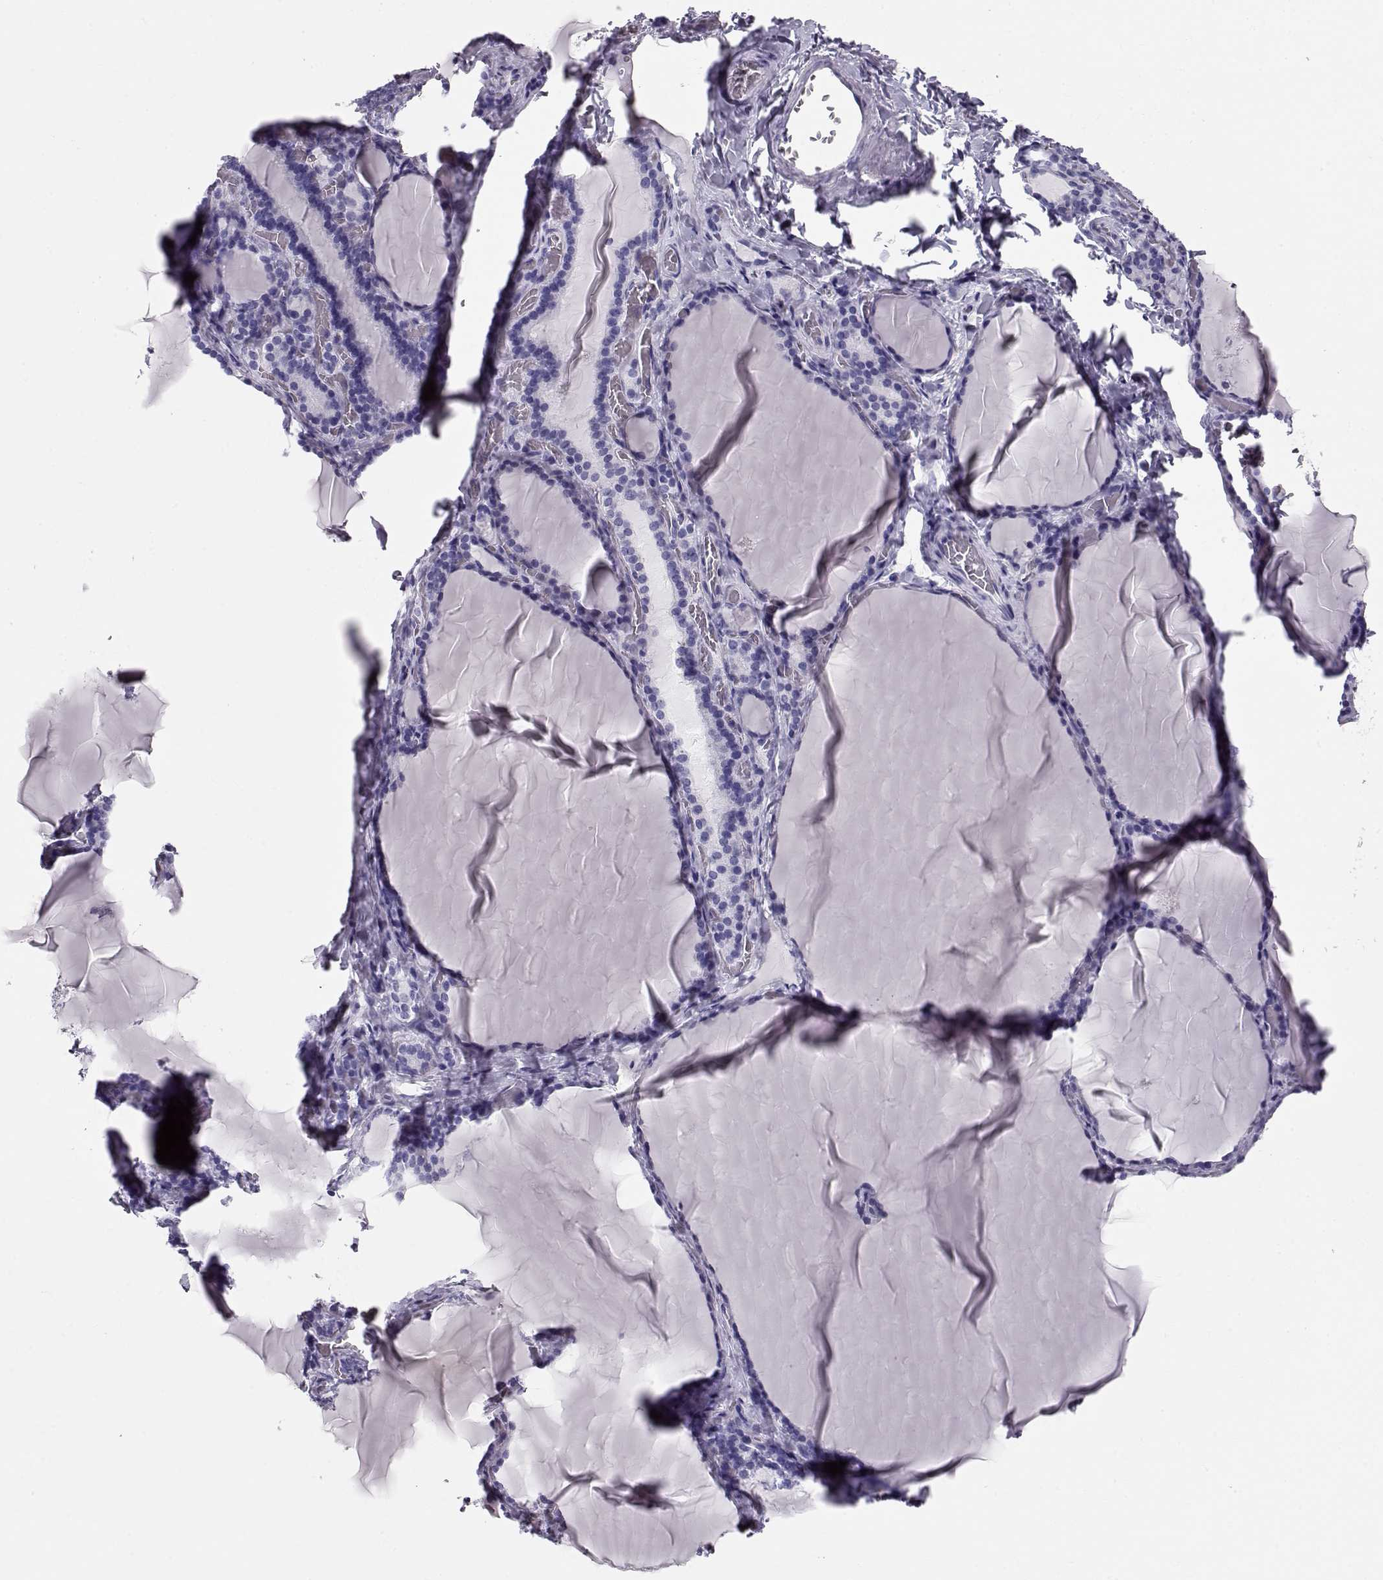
{"staining": {"intensity": "negative", "quantity": "none", "location": "none"}, "tissue": "thyroid gland", "cell_type": "Glandular cells", "image_type": "normal", "snomed": [{"axis": "morphology", "description": "Normal tissue, NOS"}, {"axis": "morphology", "description": "Hyperplasia, NOS"}, {"axis": "topography", "description": "Thyroid gland"}], "caption": "High power microscopy photomicrograph of an immunohistochemistry histopathology image of unremarkable thyroid gland, revealing no significant positivity in glandular cells. Nuclei are stained in blue.", "gene": "RD3", "patient": {"sex": "female", "age": 27}}